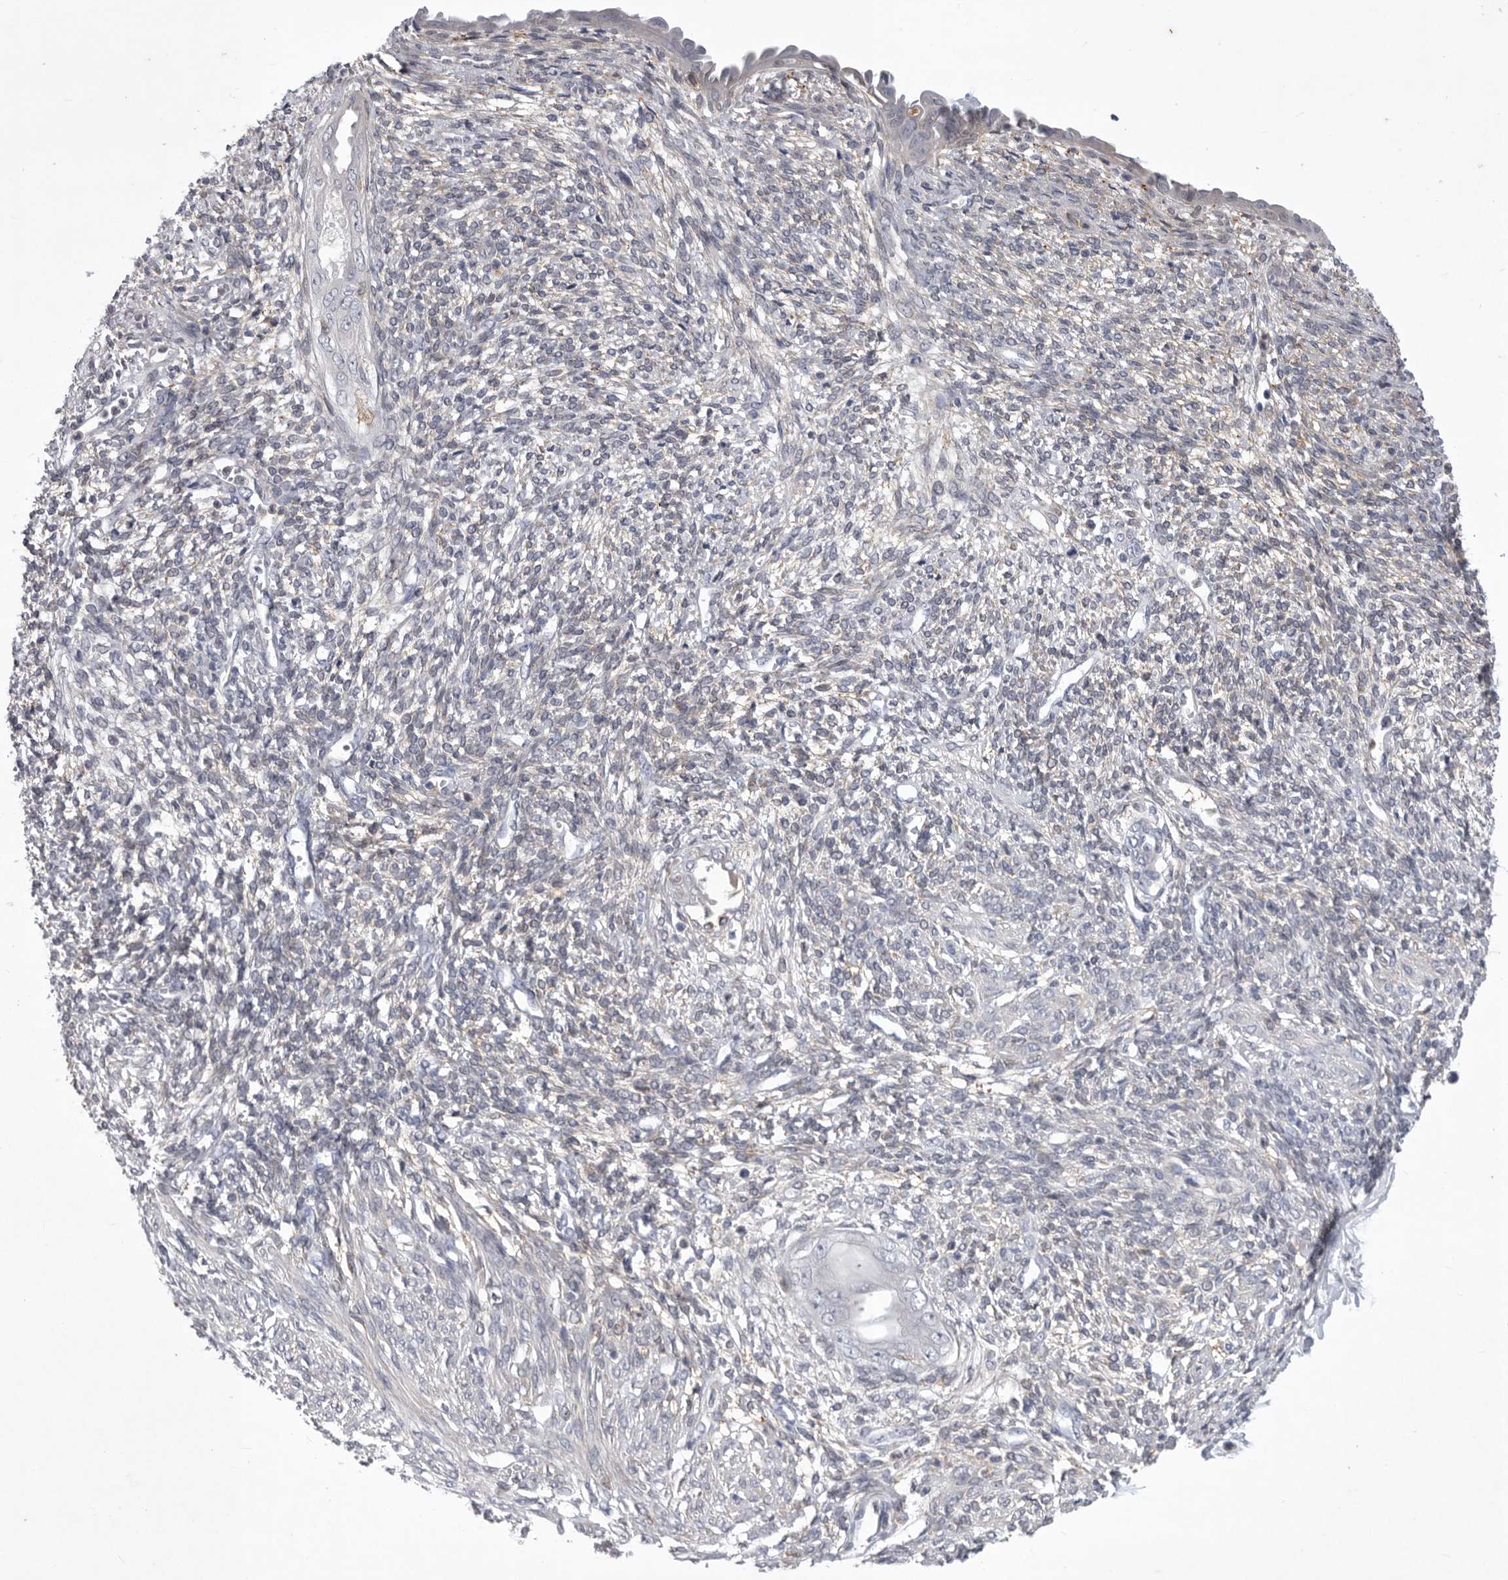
{"staining": {"intensity": "negative", "quantity": "none", "location": "none"}, "tissue": "endometrium", "cell_type": "Cells in endometrial stroma", "image_type": "normal", "snomed": [{"axis": "morphology", "description": "Normal tissue, NOS"}, {"axis": "topography", "description": "Endometrium"}], "caption": "Immunohistochemistry image of unremarkable endometrium: endometrium stained with DAB (3,3'-diaminobenzidine) shows no significant protein positivity in cells in endometrial stroma. Brightfield microscopy of immunohistochemistry stained with DAB (brown) and hematoxylin (blue), captured at high magnification.", "gene": "SIGLEC10", "patient": {"sex": "female", "age": 66}}